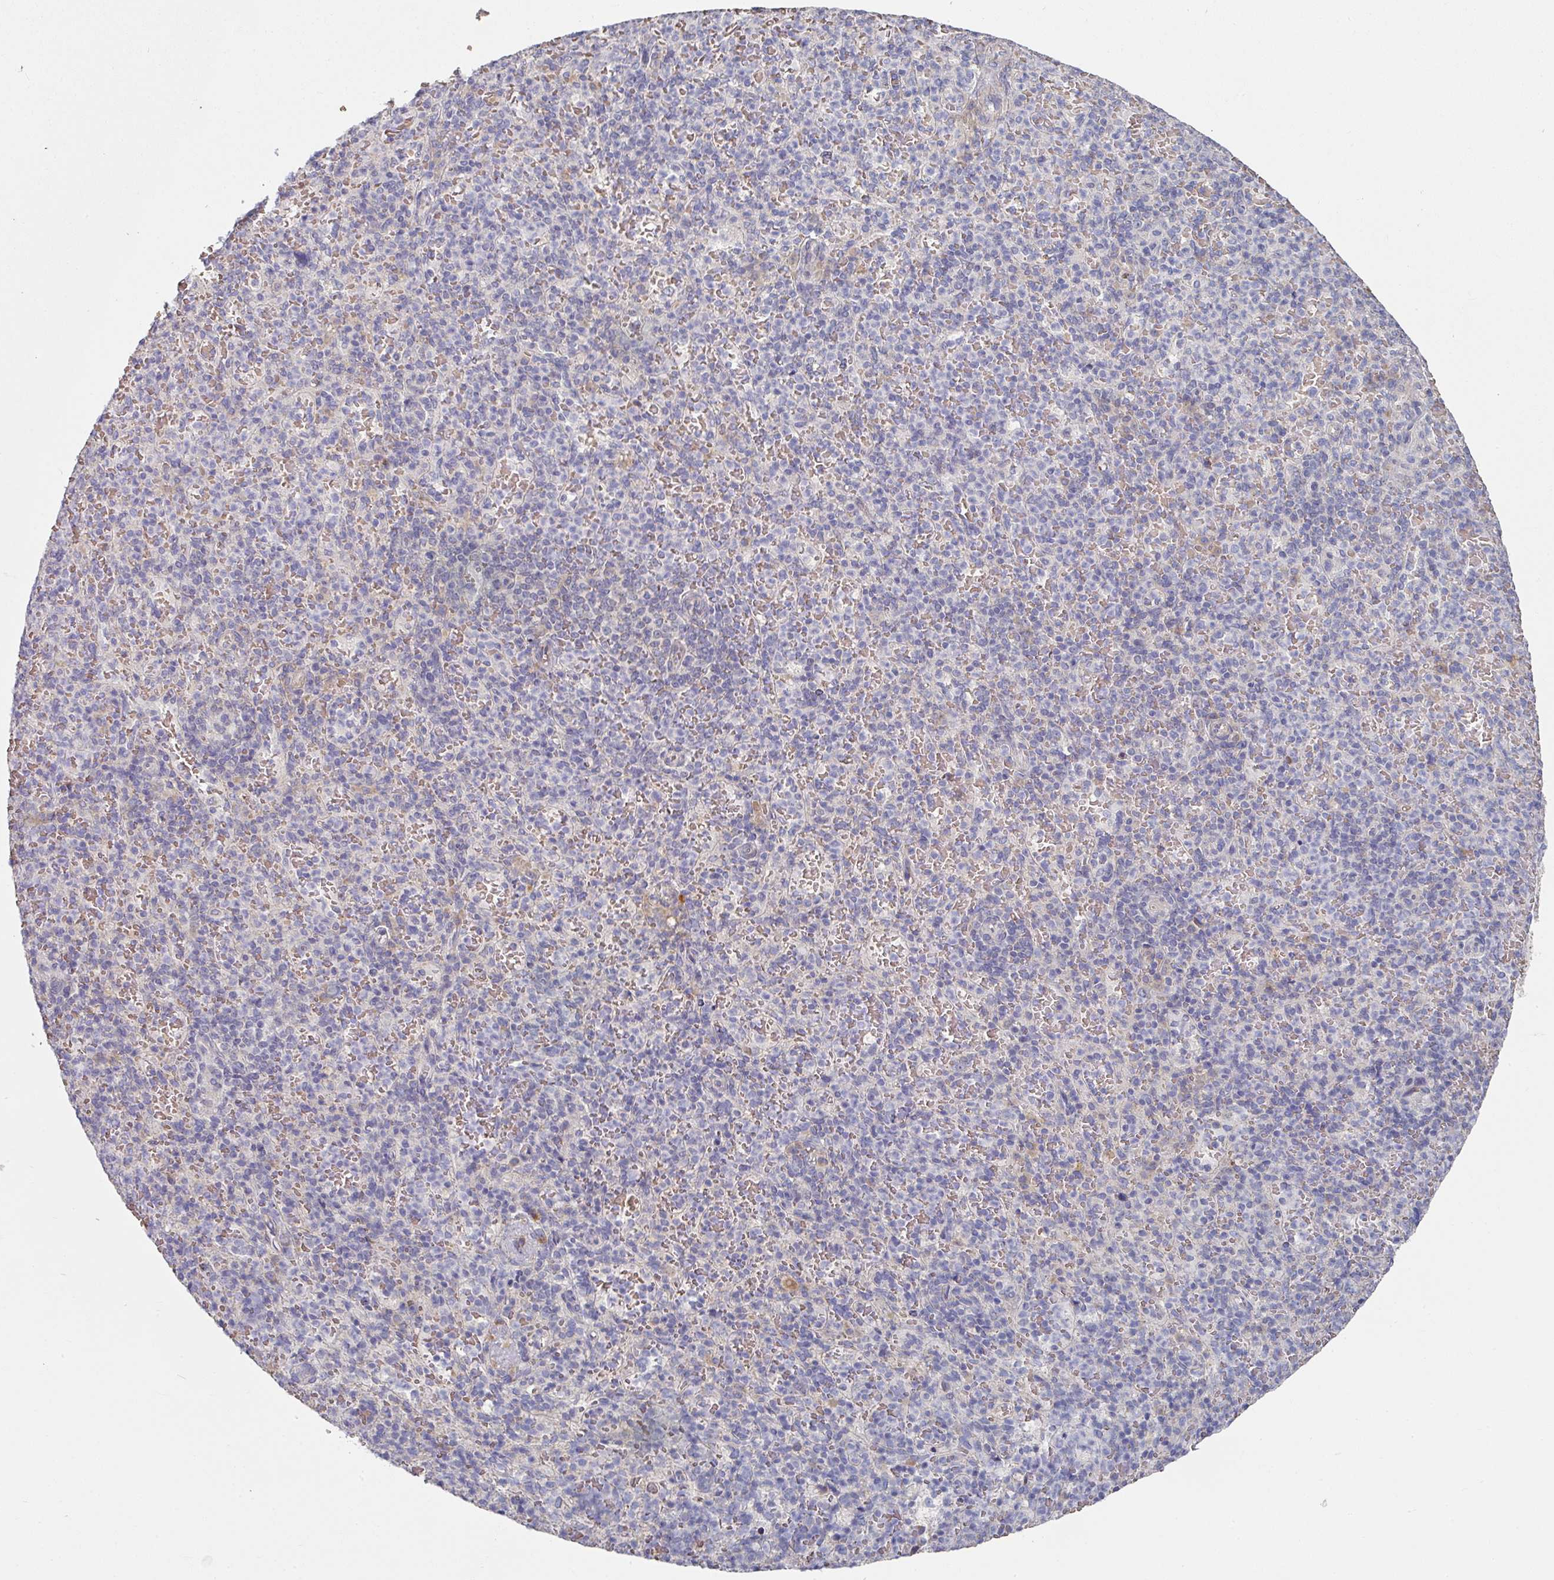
{"staining": {"intensity": "negative", "quantity": "none", "location": "none"}, "tissue": "spleen", "cell_type": "Cells in red pulp", "image_type": "normal", "snomed": [{"axis": "morphology", "description": "Normal tissue, NOS"}, {"axis": "topography", "description": "Spleen"}], "caption": "High power microscopy micrograph of an immunohistochemistry image of benign spleen, revealing no significant positivity in cells in red pulp.", "gene": "PYROXD2", "patient": {"sex": "female", "age": 74}}